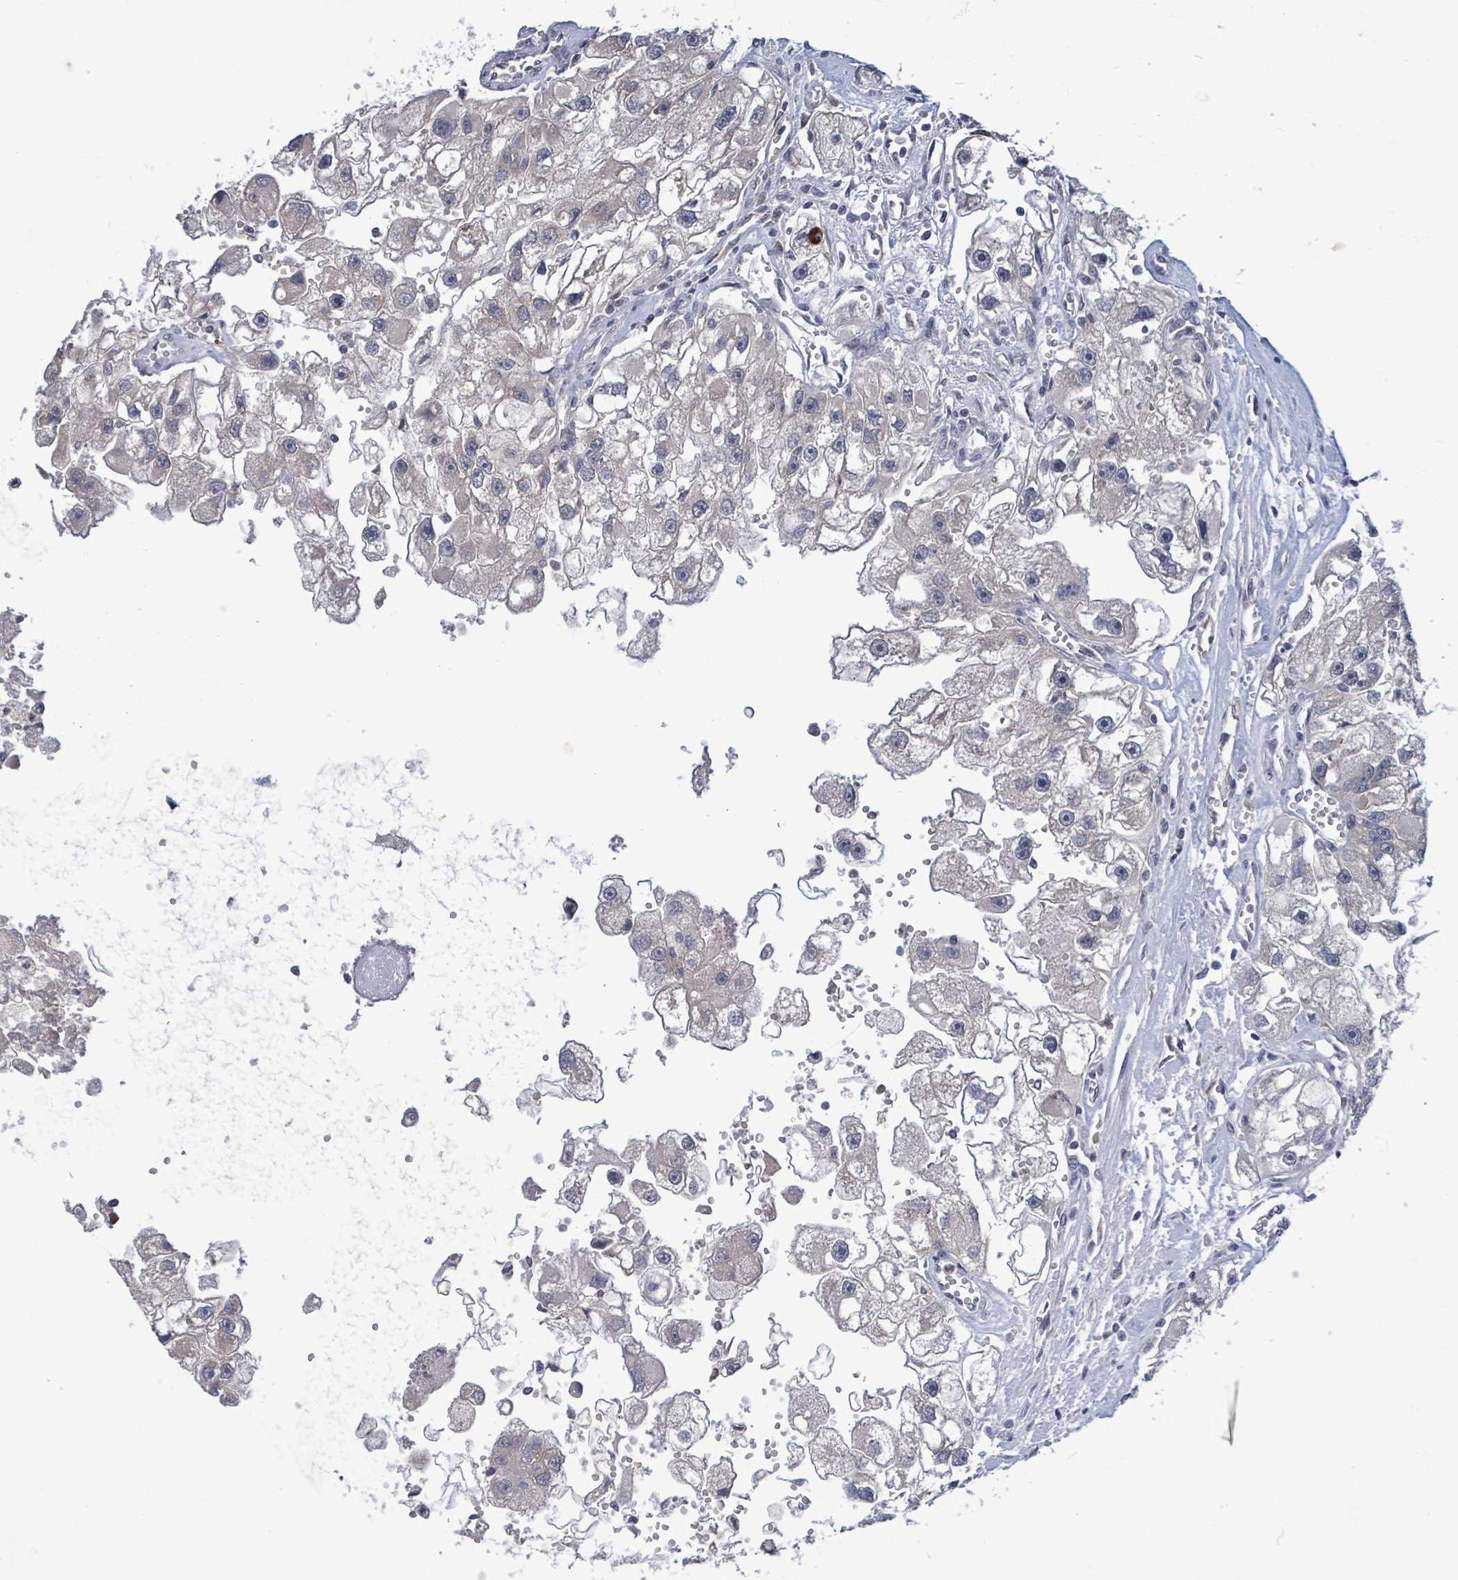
{"staining": {"intensity": "negative", "quantity": "none", "location": "none"}, "tissue": "renal cancer", "cell_type": "Tumor cells", "image_type": "cancer", "snomed": [{"axis": "morphology", "description": "Adenocarcinoma, NOS"}, {"axis": "topography", "description": "Kidney"}], "caption": "Protein analysis of renal adenocarcinoma demonstrates no significant expression in tumor cells.", "gene": "COQ10B", "patient": {"sex": "male", "age": 63}}